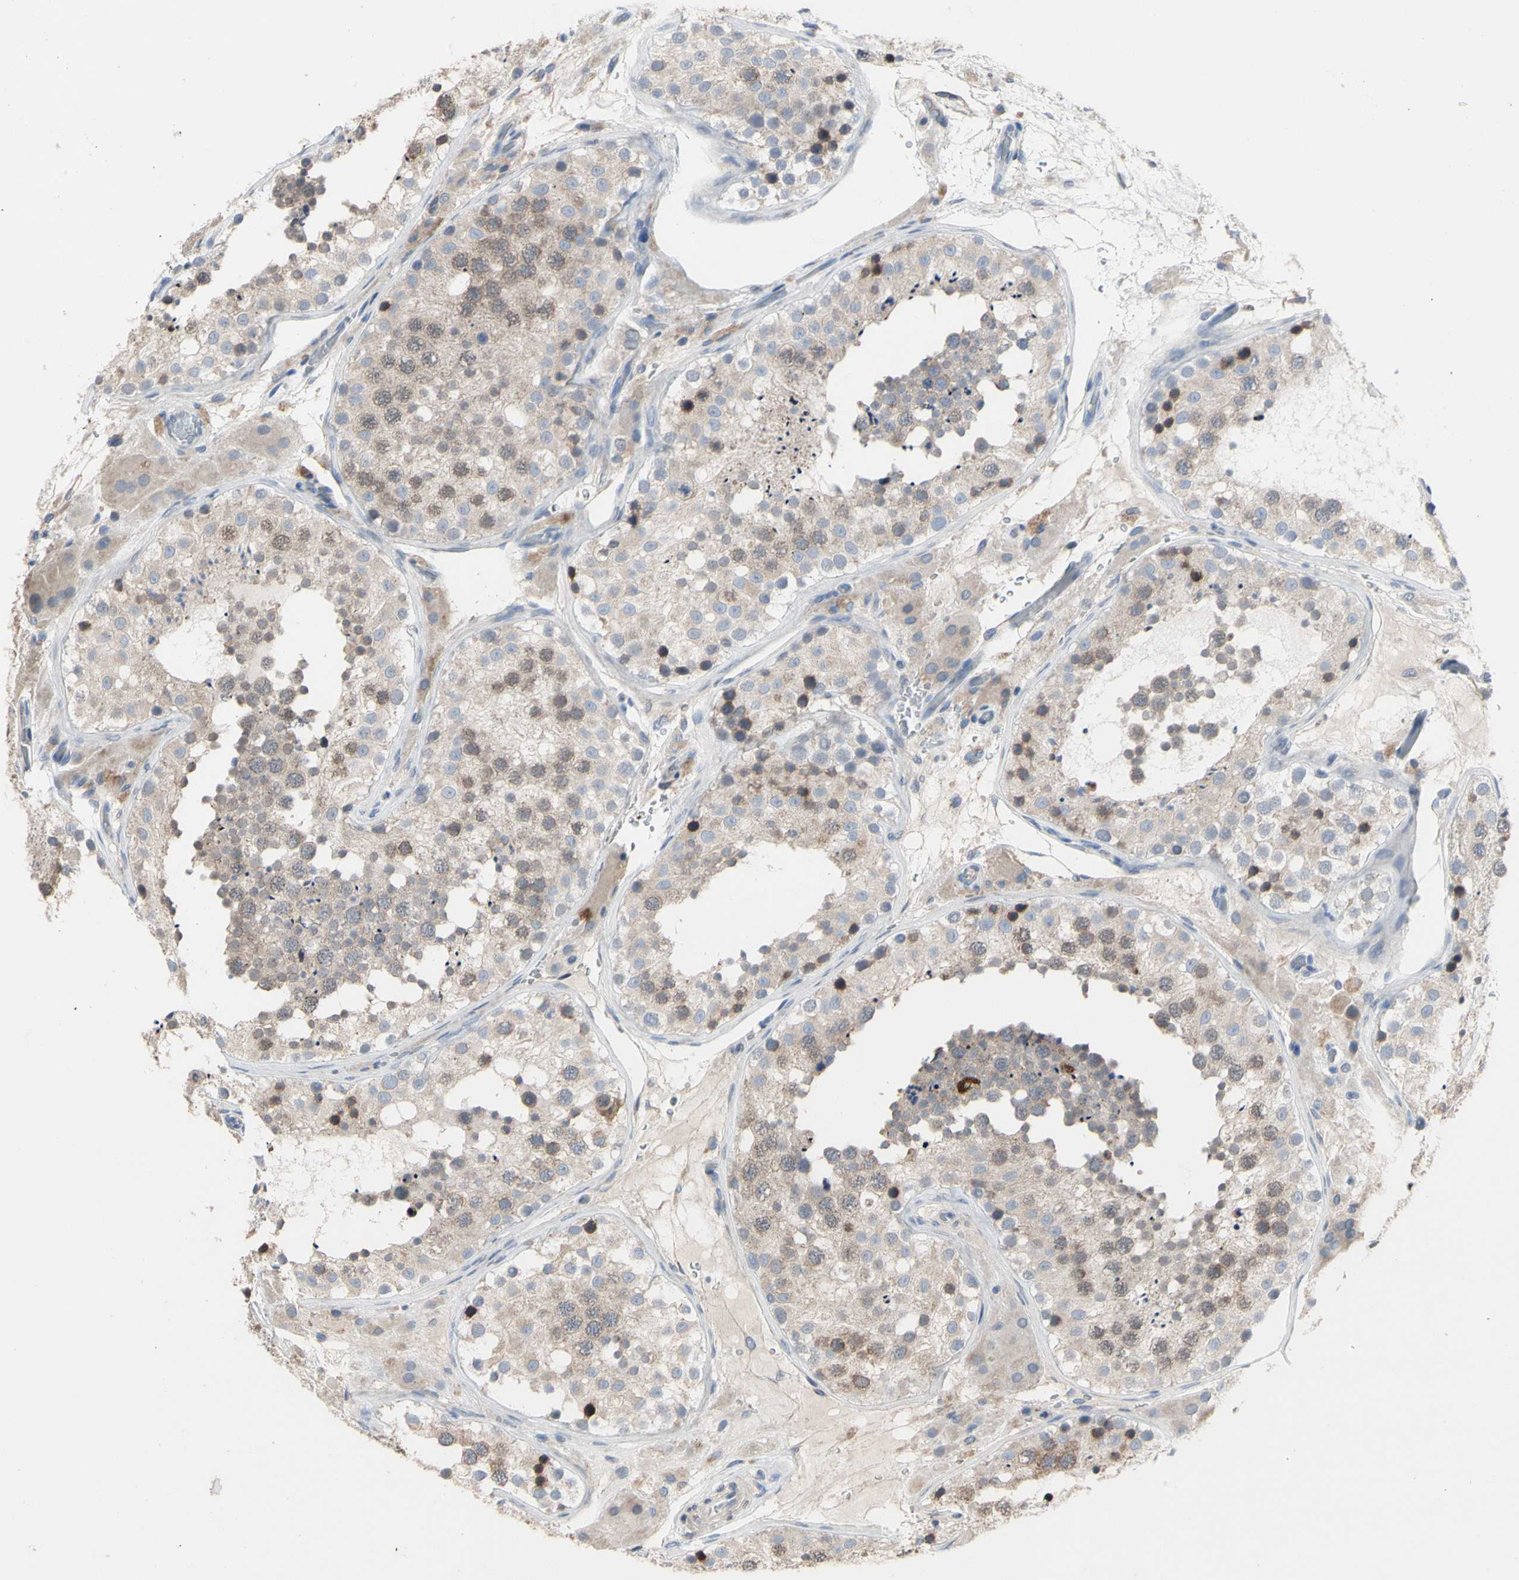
{"staining": {"intensity": "moderate", "quantity": ">75%", "location": "cytoplasmic/membranous"}, "tissue": "testis", "cell_type": "Cells in seminiferous ducts", "image_type": "normal", "snomed": [{"axis": "morphology", "description": "Normal tissue, NOS"}, {"axis": "topography", "description": "Testis"}], "caption": "Immunohistochemistry (DAB (3,3'-diaminobenzidine)) staining of benign testis exhibits moderate cytoplasmic/membranous protein expression in about >75% of cells in seminiferous ducts. The staining was performed using DAB to visualize the protein expression in brown, while the nuclei were stained in blue with hematoxylin (Magnification: 20x).", "gene": "TTC14", "patient": {"sex": "male", "age": 26}}